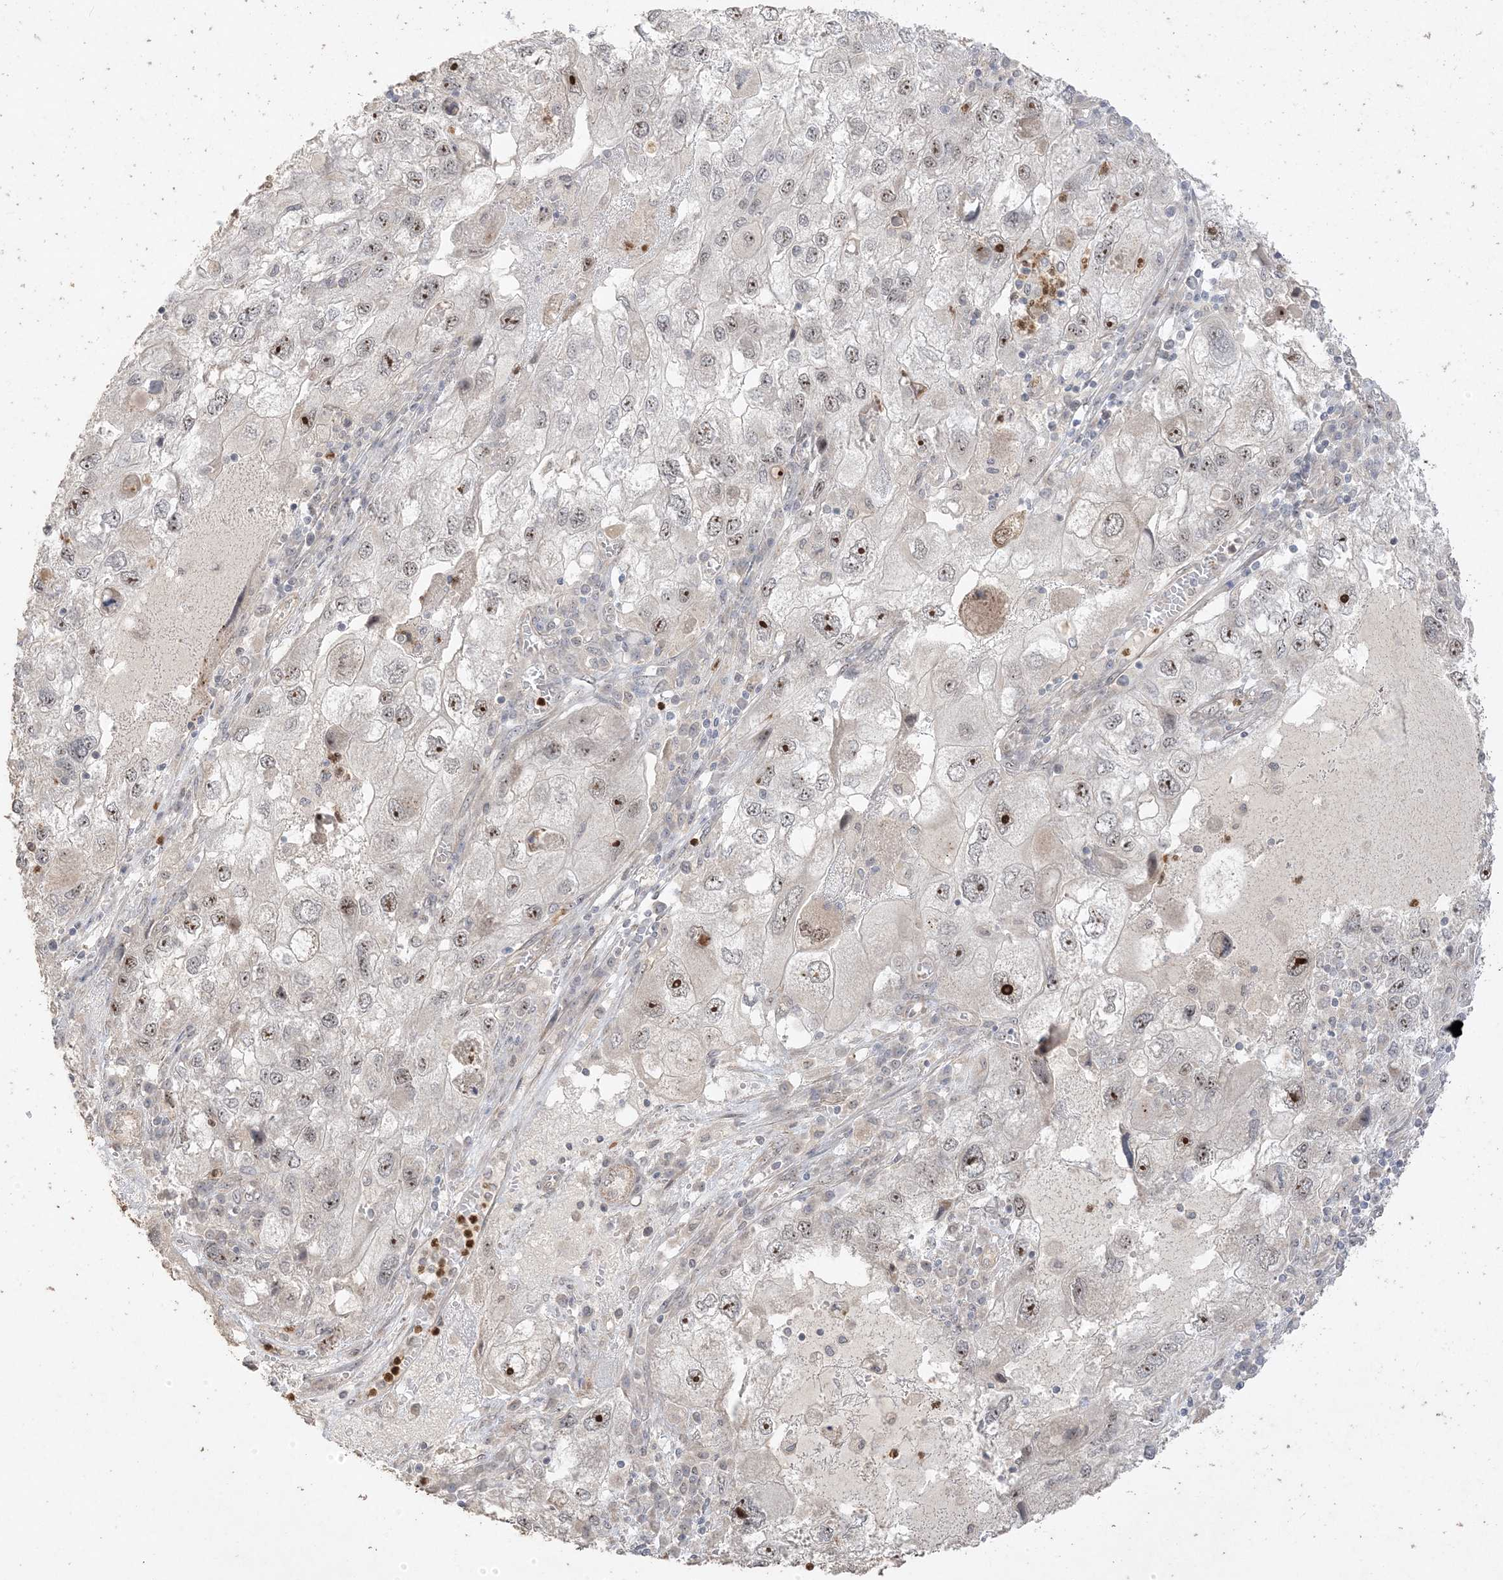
{"staining": {"intensity": "strong", "quantity": "<25%", "location": "nuclear"}, "tissue": "endometrial cancer", "cell_type": "Tumor cells", "image_type": "cancer", "snomed": [{"axis": "morphology", "description": "Adenocarcinoma, NOS"}, {"axis": "topography", "description": "Endometrium"}], "caption": "Strong nuclear staining is present in approximately <25% of tumor cells in adenocarcinoma (endometrial).", "gene": "DDX18", "patient": {"sex": "female", "age": 49}}